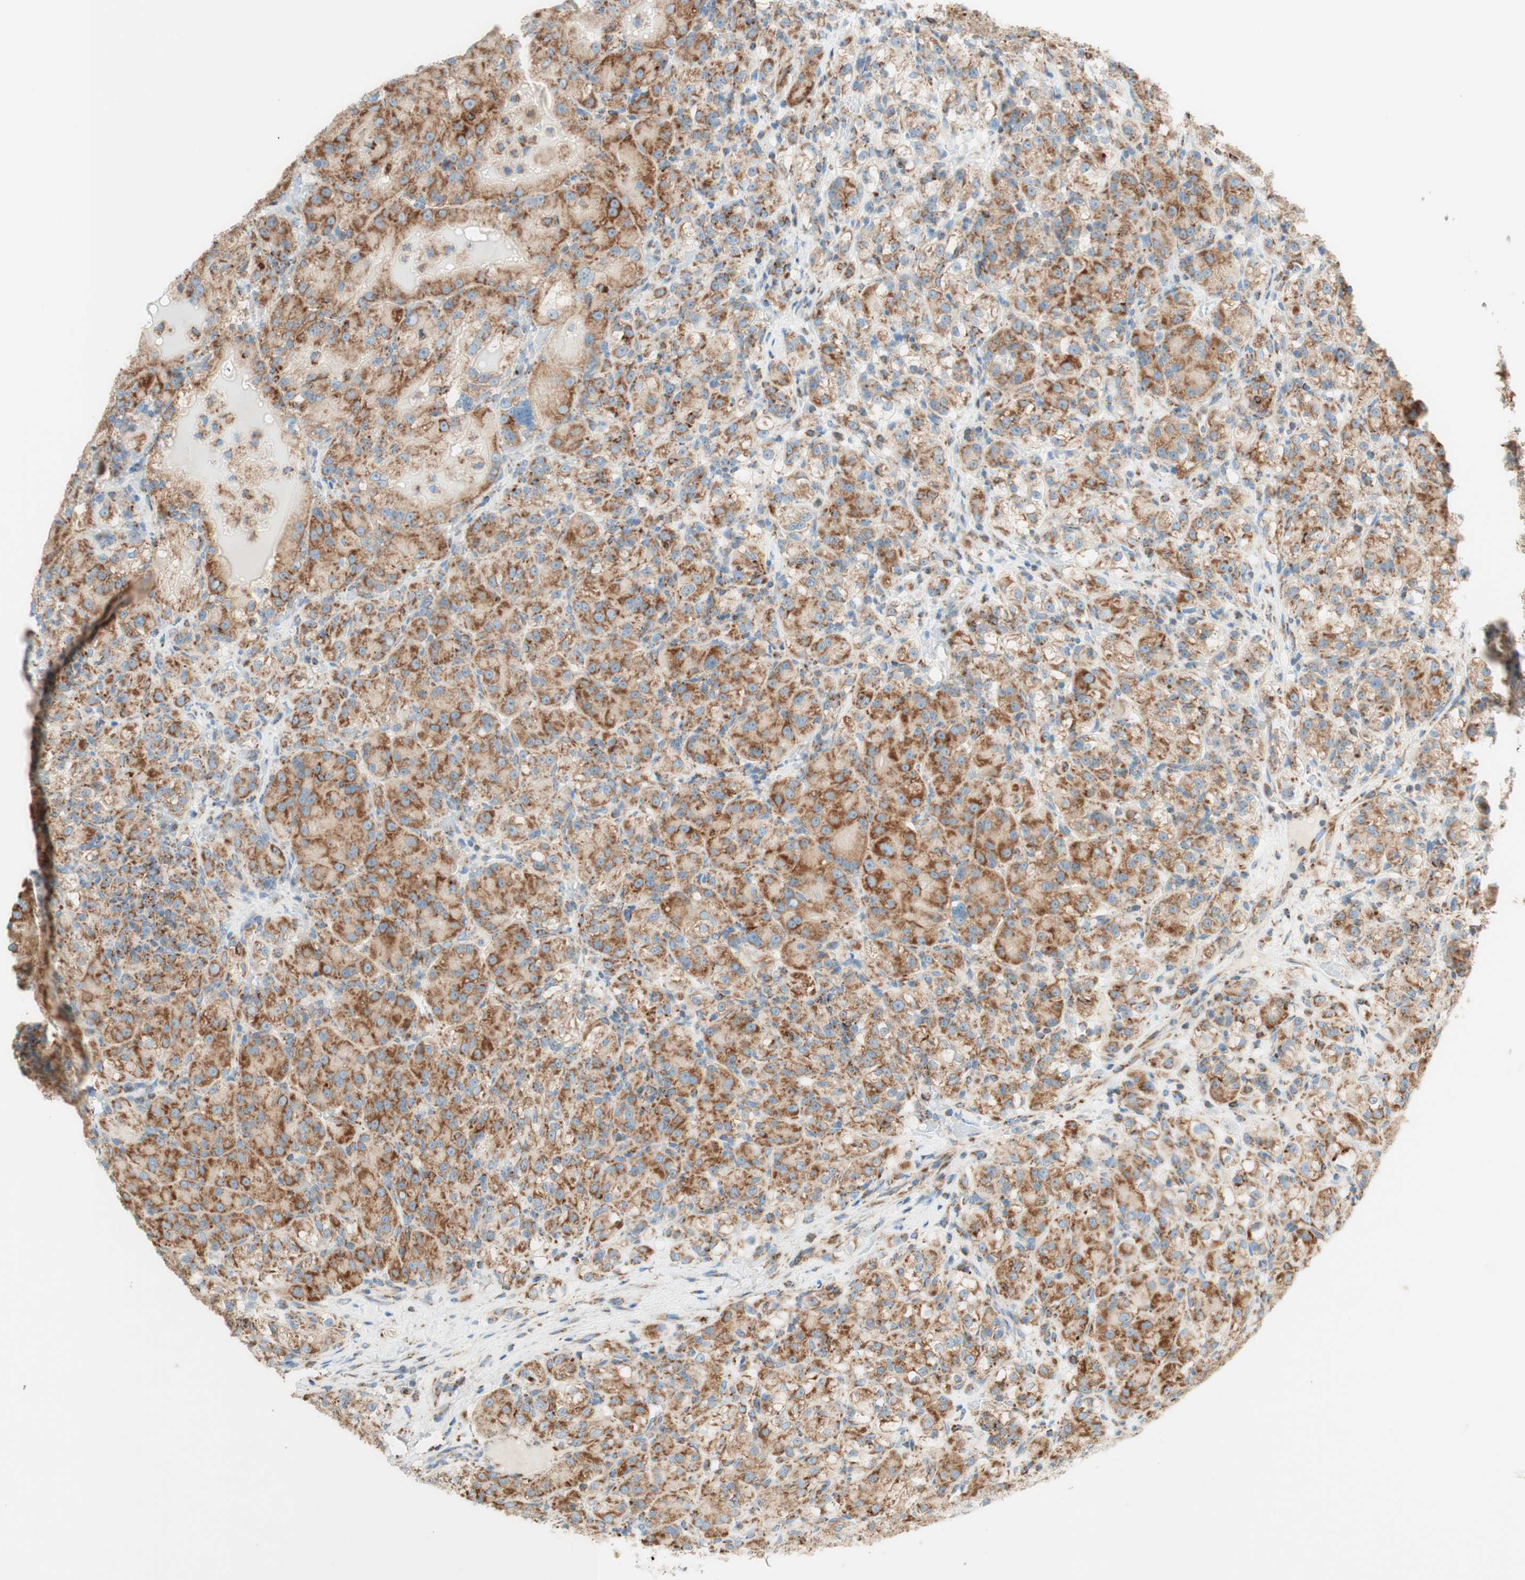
{"staining": {"intensity": "moderate", "quantity": ">75%", "location": "cytoplasmic/membranous"}, "tissue": "renal cancer", "cell_type": "Tumor cells", "image_type": "cancer", "snomed": [{"axis": "morphology", "description": "Adenocarcinoma, NOS"}, {"axis": "topography", "description": "Kidney"}], "caption": "Immunohistochemistry (IHC) photomicrograph of neoplastic tissue: renal cancer stained using immunohistochemistry exhibits medium levels of moderate protein expression localized specifically in the cytoplasmic/membranous of tumor cells, appearing as a cytoplasmic/membranous brown color.", "gene": "TOMM20", "patient": {"sex": "male", "age": 61}}